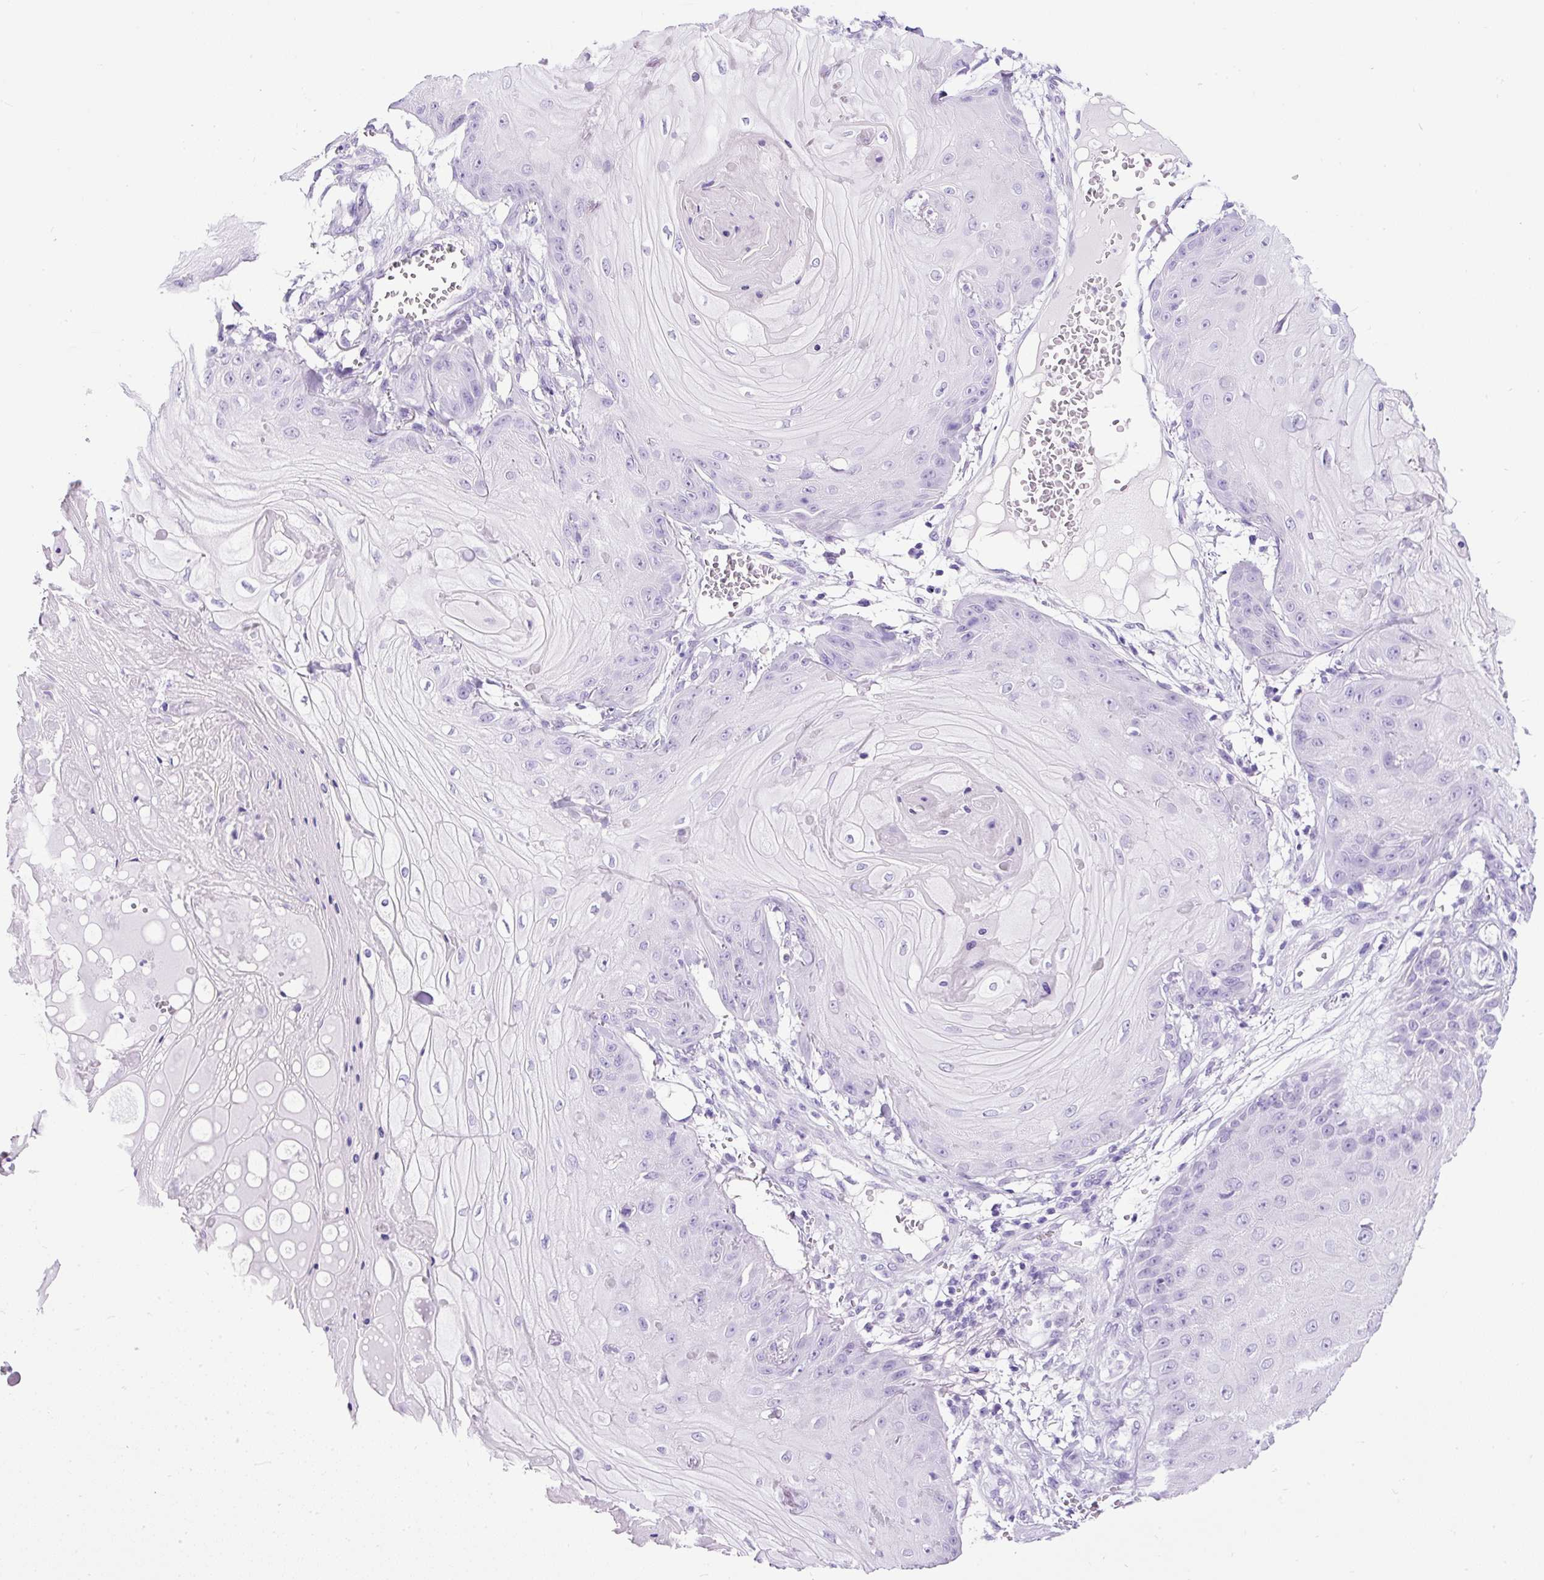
{"staining": {"intensity": "negative", "quantity": "none", "location": "none"}, "tissue": "skin cancer", "cell_type": "Tumor cells", "image_type": "cancer", "snomed": [{"axis": "morphology", "description": "Squamous cell carcinoma, NOS"}, {"axis": "topography", "description": "Skin"}], "caption": "This image is of skin cancer stained with immunohistochemistry to label a protein in brown with the nuclei are counter-stained blue. There is no staining in tumor cells.", "gene": "CEL", "patient": {"sex": "male", "age": 74}}